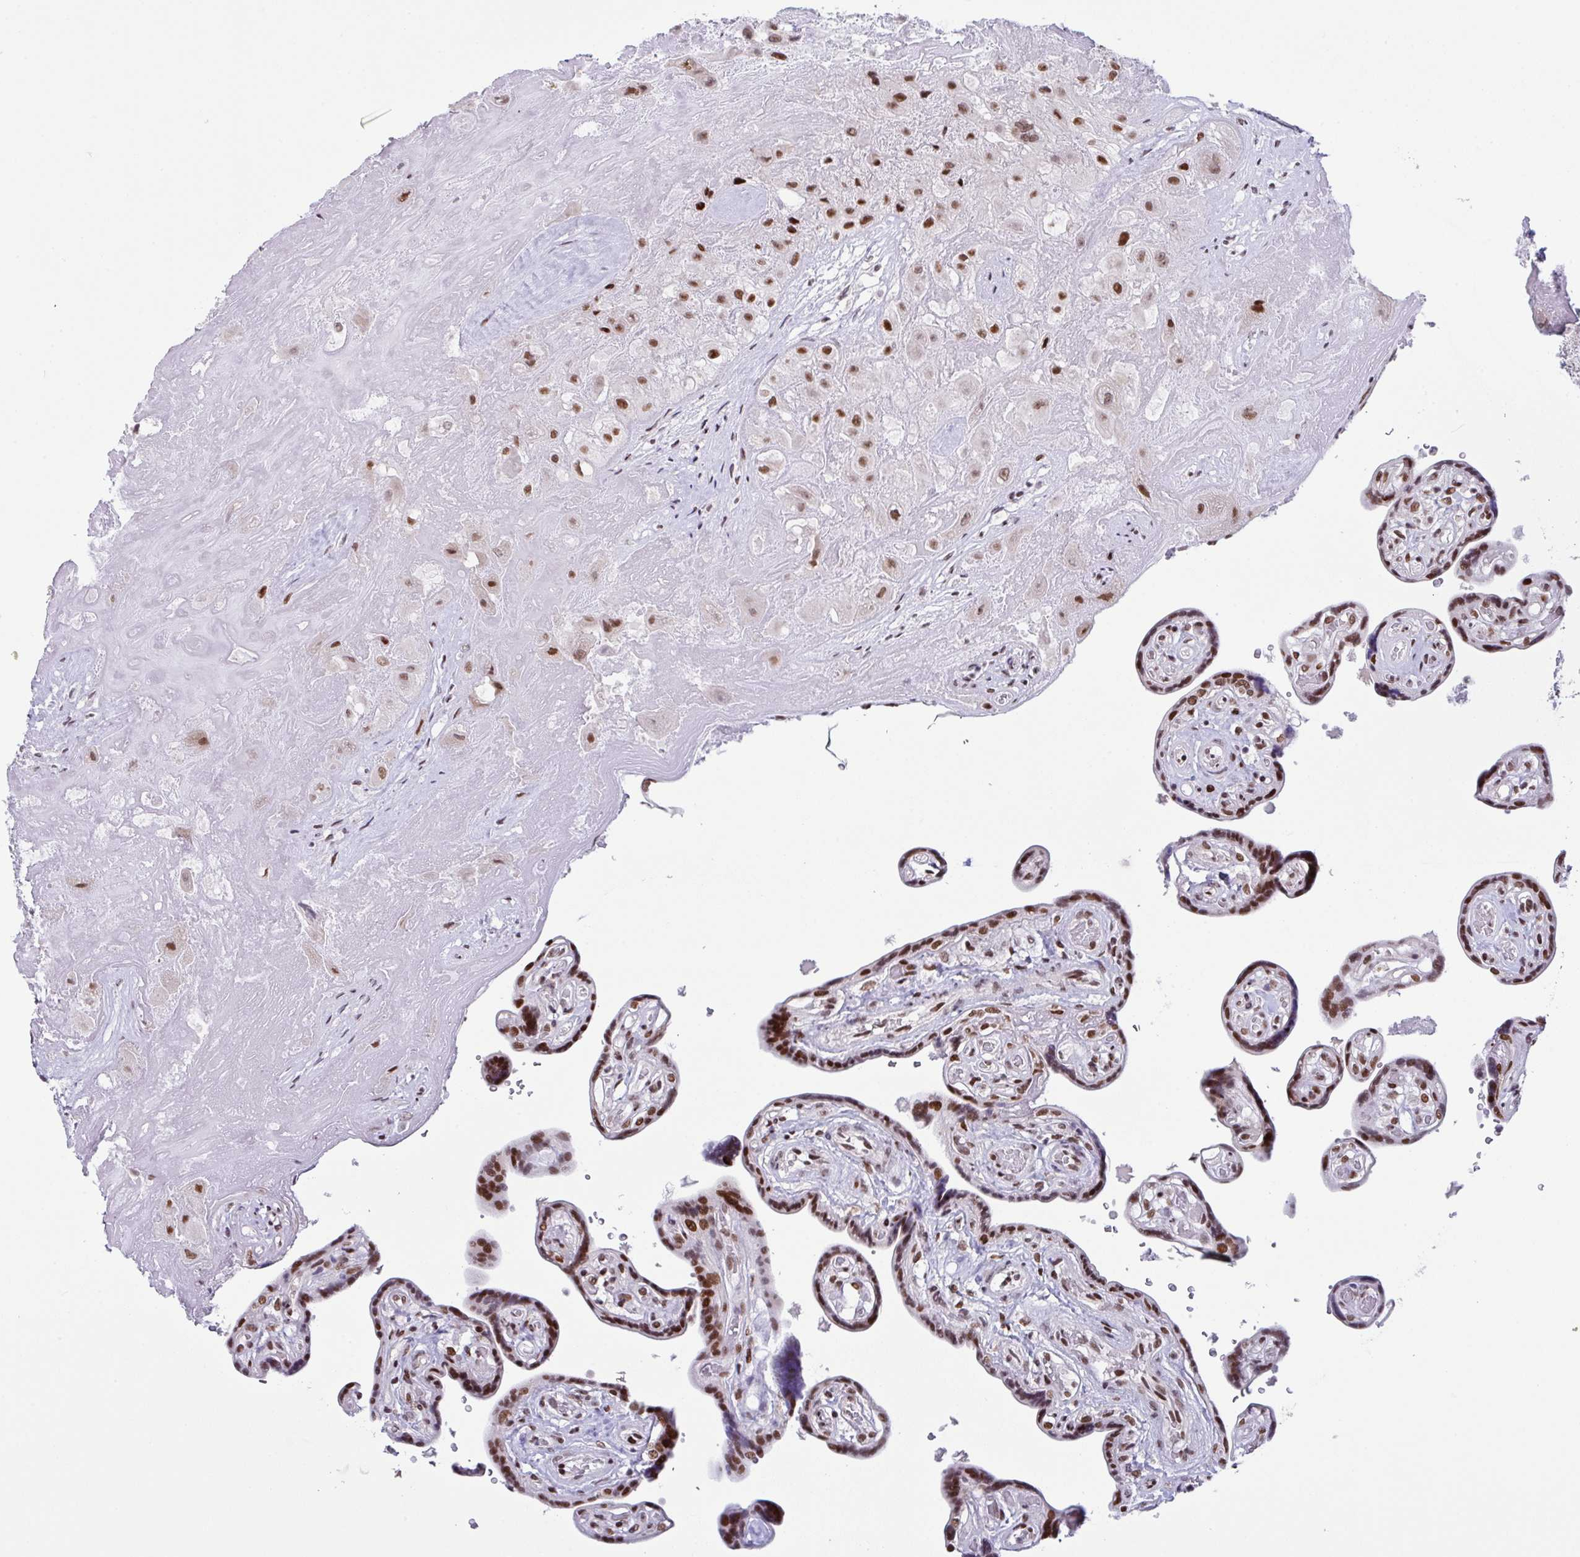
{"staining": {"intensity": "strong", "quantity": "25%-75%", "location": "nuclear"}, "tissue": "placenta", "cell_type": "Decidual cells", "image_type": "normal", "snomed": [{"axis": "morphology", "description": "Normal tissue, NOS"}, {"axis": "topography", "description": "Placenta"}], "caption": "DAB (3,3'-diaminobenzidine) immunohistochemical staining of unremarkable human placenta demonstrates strong nuclear protein expression in about 25%-75% of decidual cells. The staining was performed using DAB, with brown indicating positive protein expression. Nuclei are stained blue with hematoxylin.", "gene": "CLP1", "patient": {"sex": "female", "age": 32}}